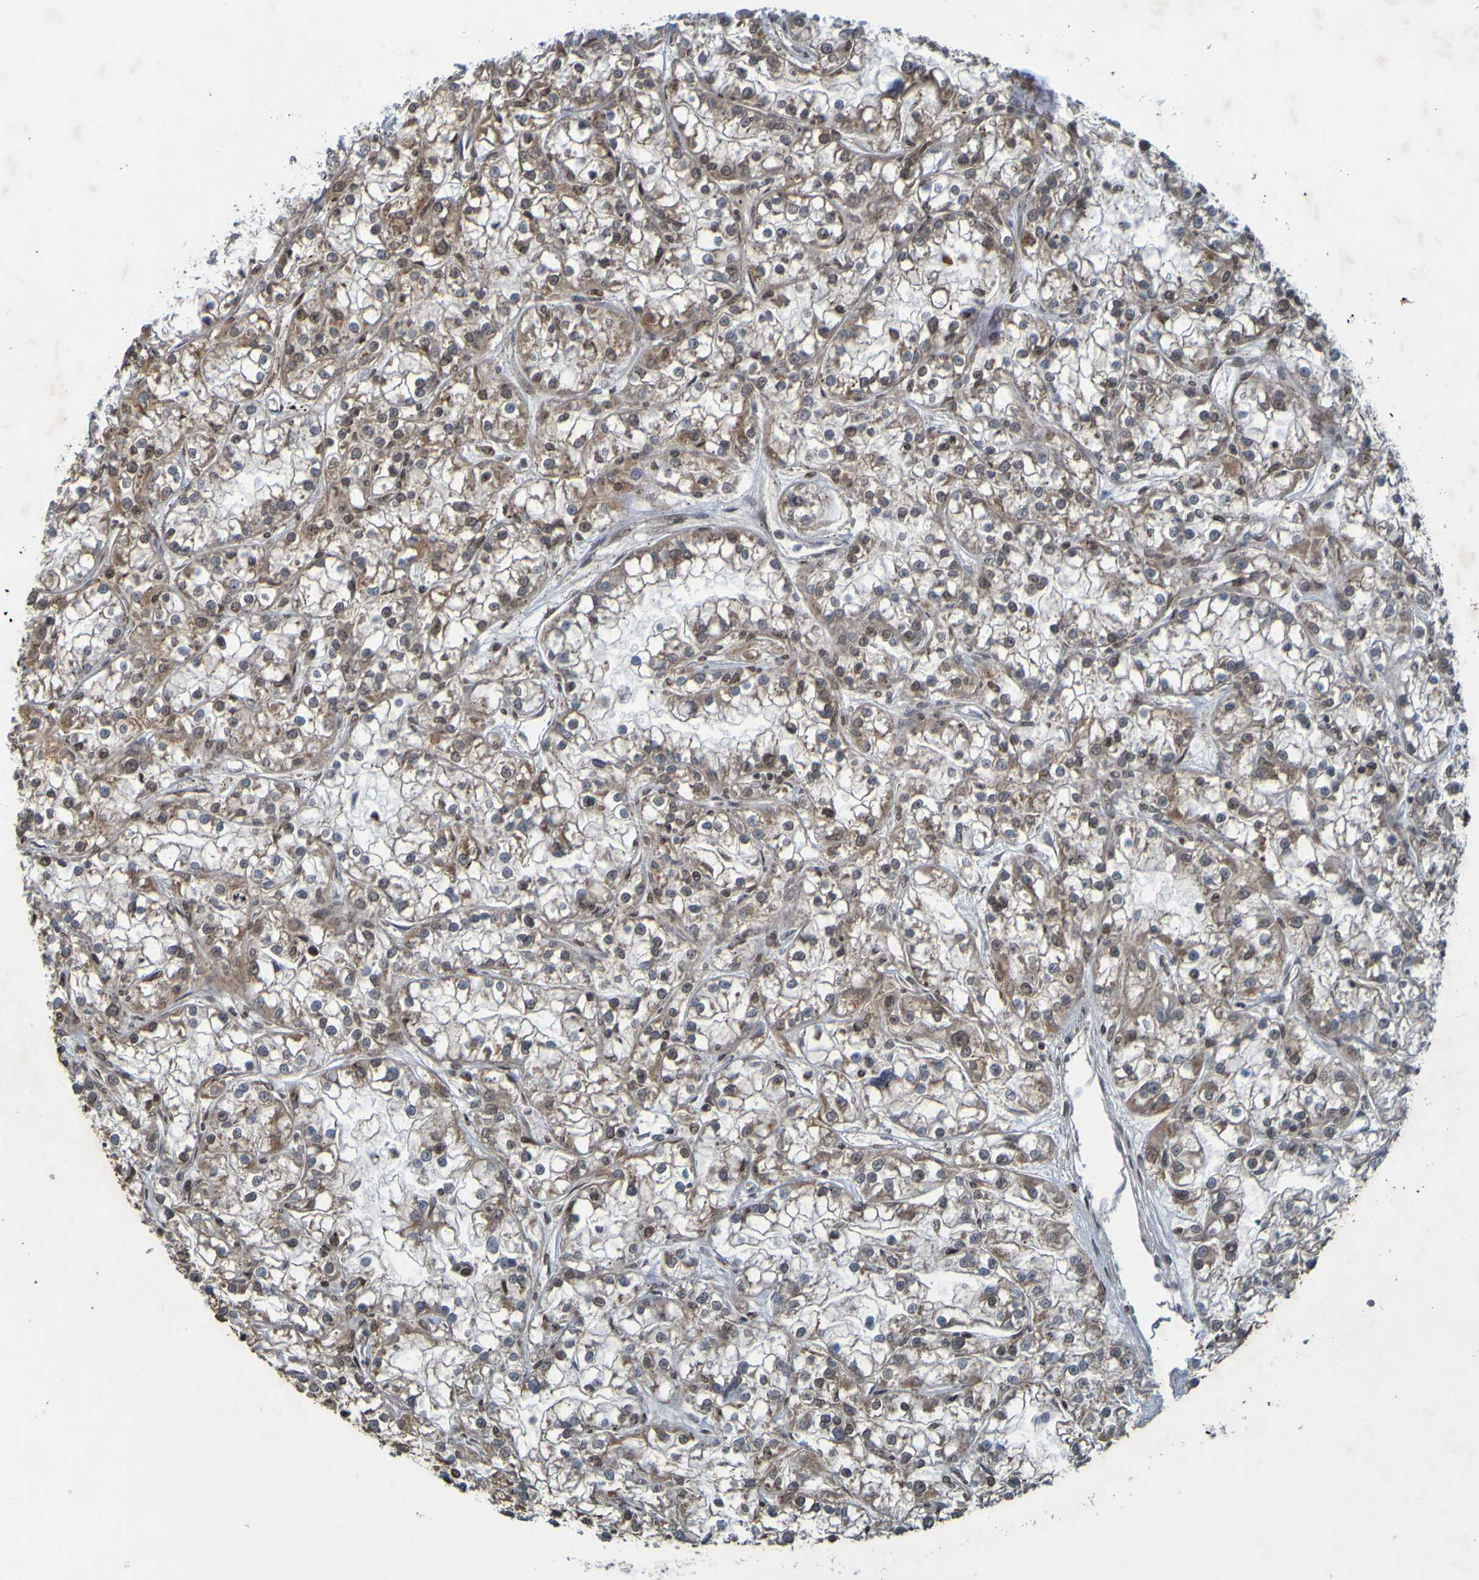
{"staining": {"intensity": "moderate", "quantity": "25%-75%", "location": "cytoplasmic/membranous"}, "tissue": "renal cancer", "cell_type": "Tumor cells", "image_type": "cancer", "snomed": [{"axis": "morphology", "description": "Adenocarcinoma, NOS"}, {"axis": "topography", "description": "Kidney"}], "caption": "DAB (3,3'-diaminobenzidine) immunohistochemical staining of renal adenocarcinoma shows moderate cytoplasmic/membranous protein expression in approximately 25%-75% of tumor cells. Nuclei are stained in blue.", "gene": "GUCY1A1", "patient": {"sex": "female", "age": 52}}